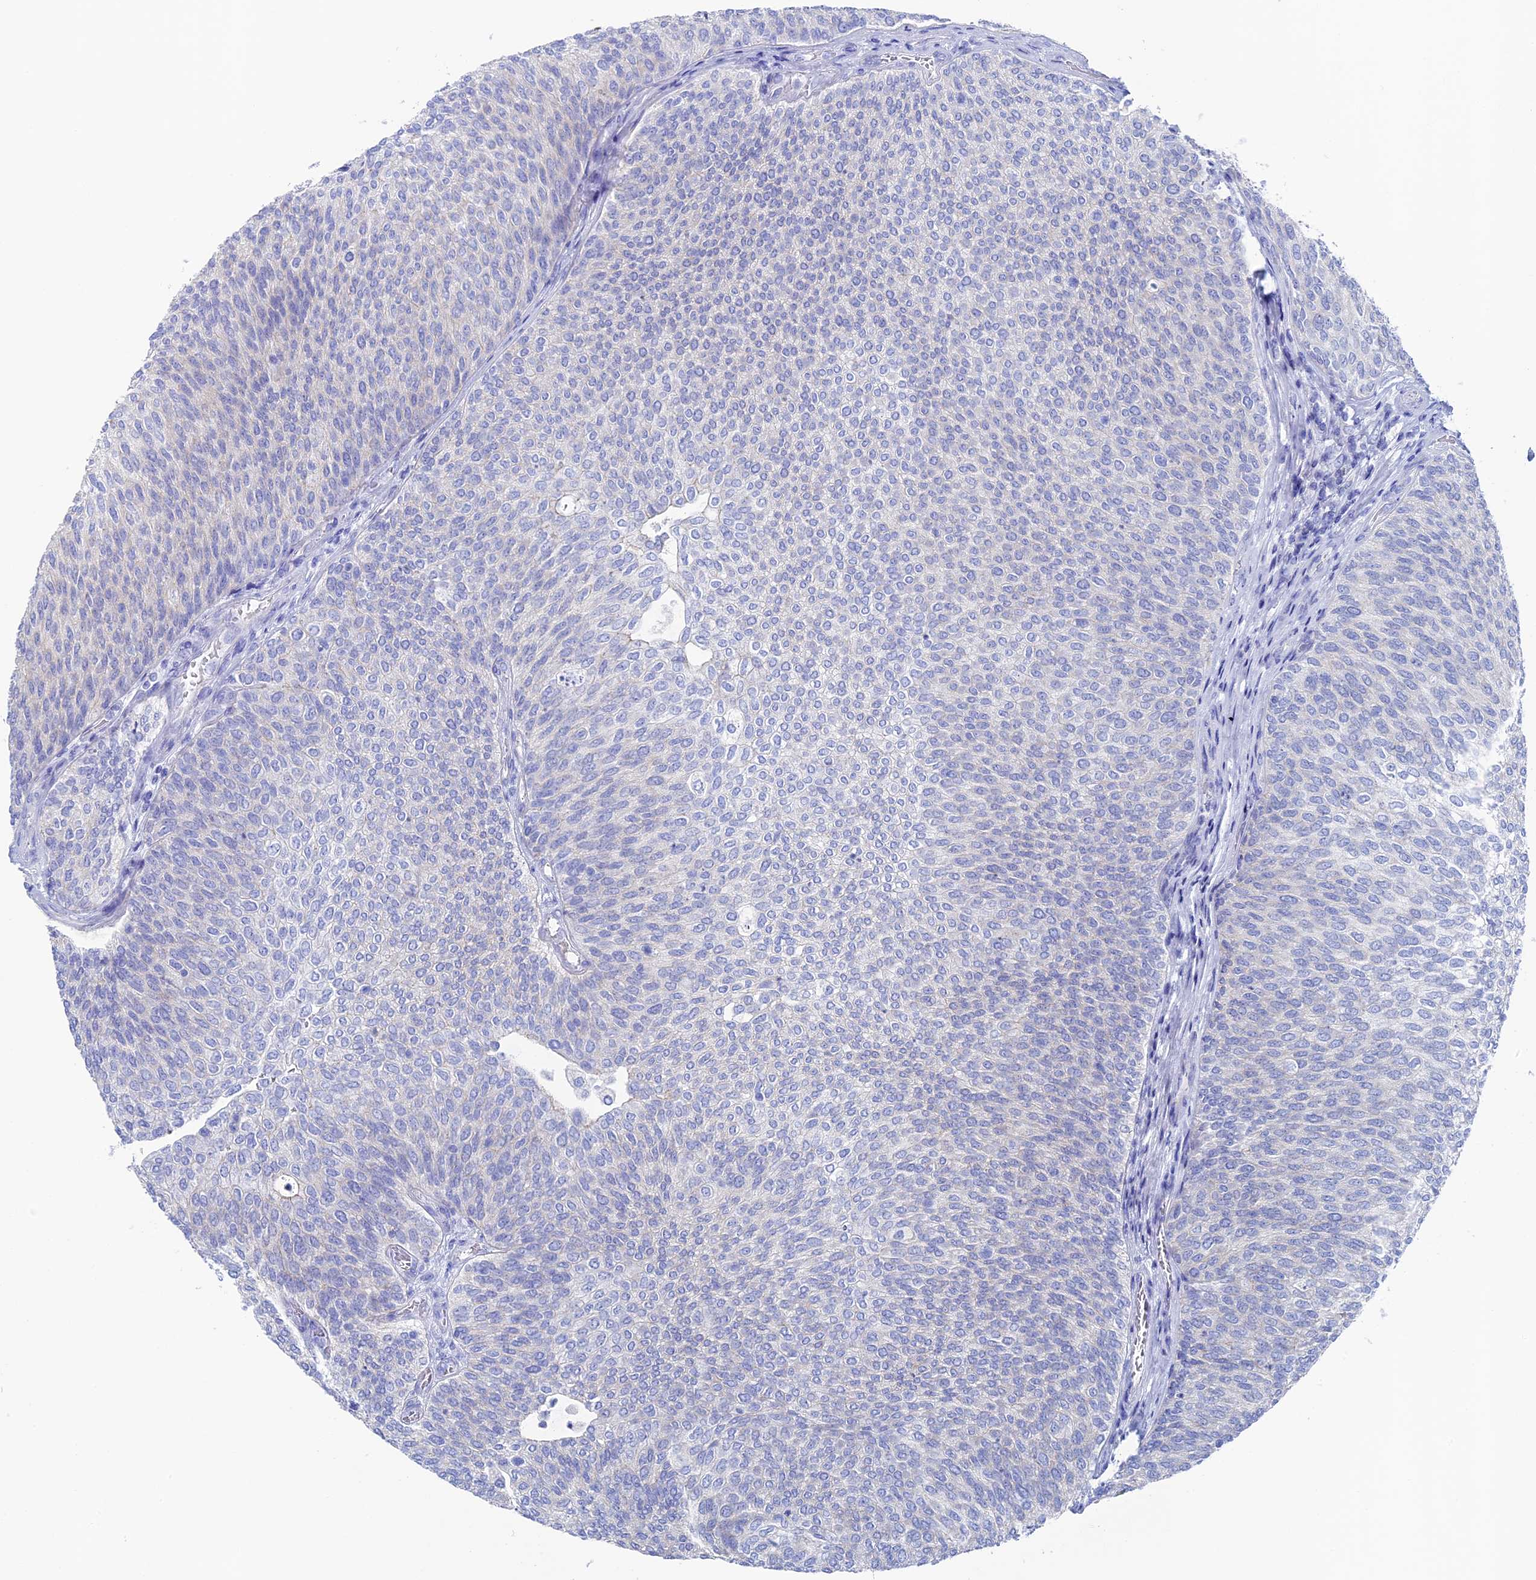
{"staining": {"intensity": "negative", "quantity": "none", "location": "none"}, "tissue": "urothelial cancer", "cell_type": "Tumor cells", "image_type": "cancer", "snomed": [{"axis": "morphology", "description": "Urothelial carcinoma, Low grade"}, {"axis": "topography", "description": "Urinary bladder"}], "caption": "Immunohistochemistry micrograph of neoplastic tissue: urothelial cancer stained with DAB shows no significant protein expression in tumor cells. (Brightfield microscopy of DAB (3,3'-diaminobenzidine) immunohistochemistry at high magnification).", "gene": "UNC119", "patient": {"sex": "female", "age": 79}}